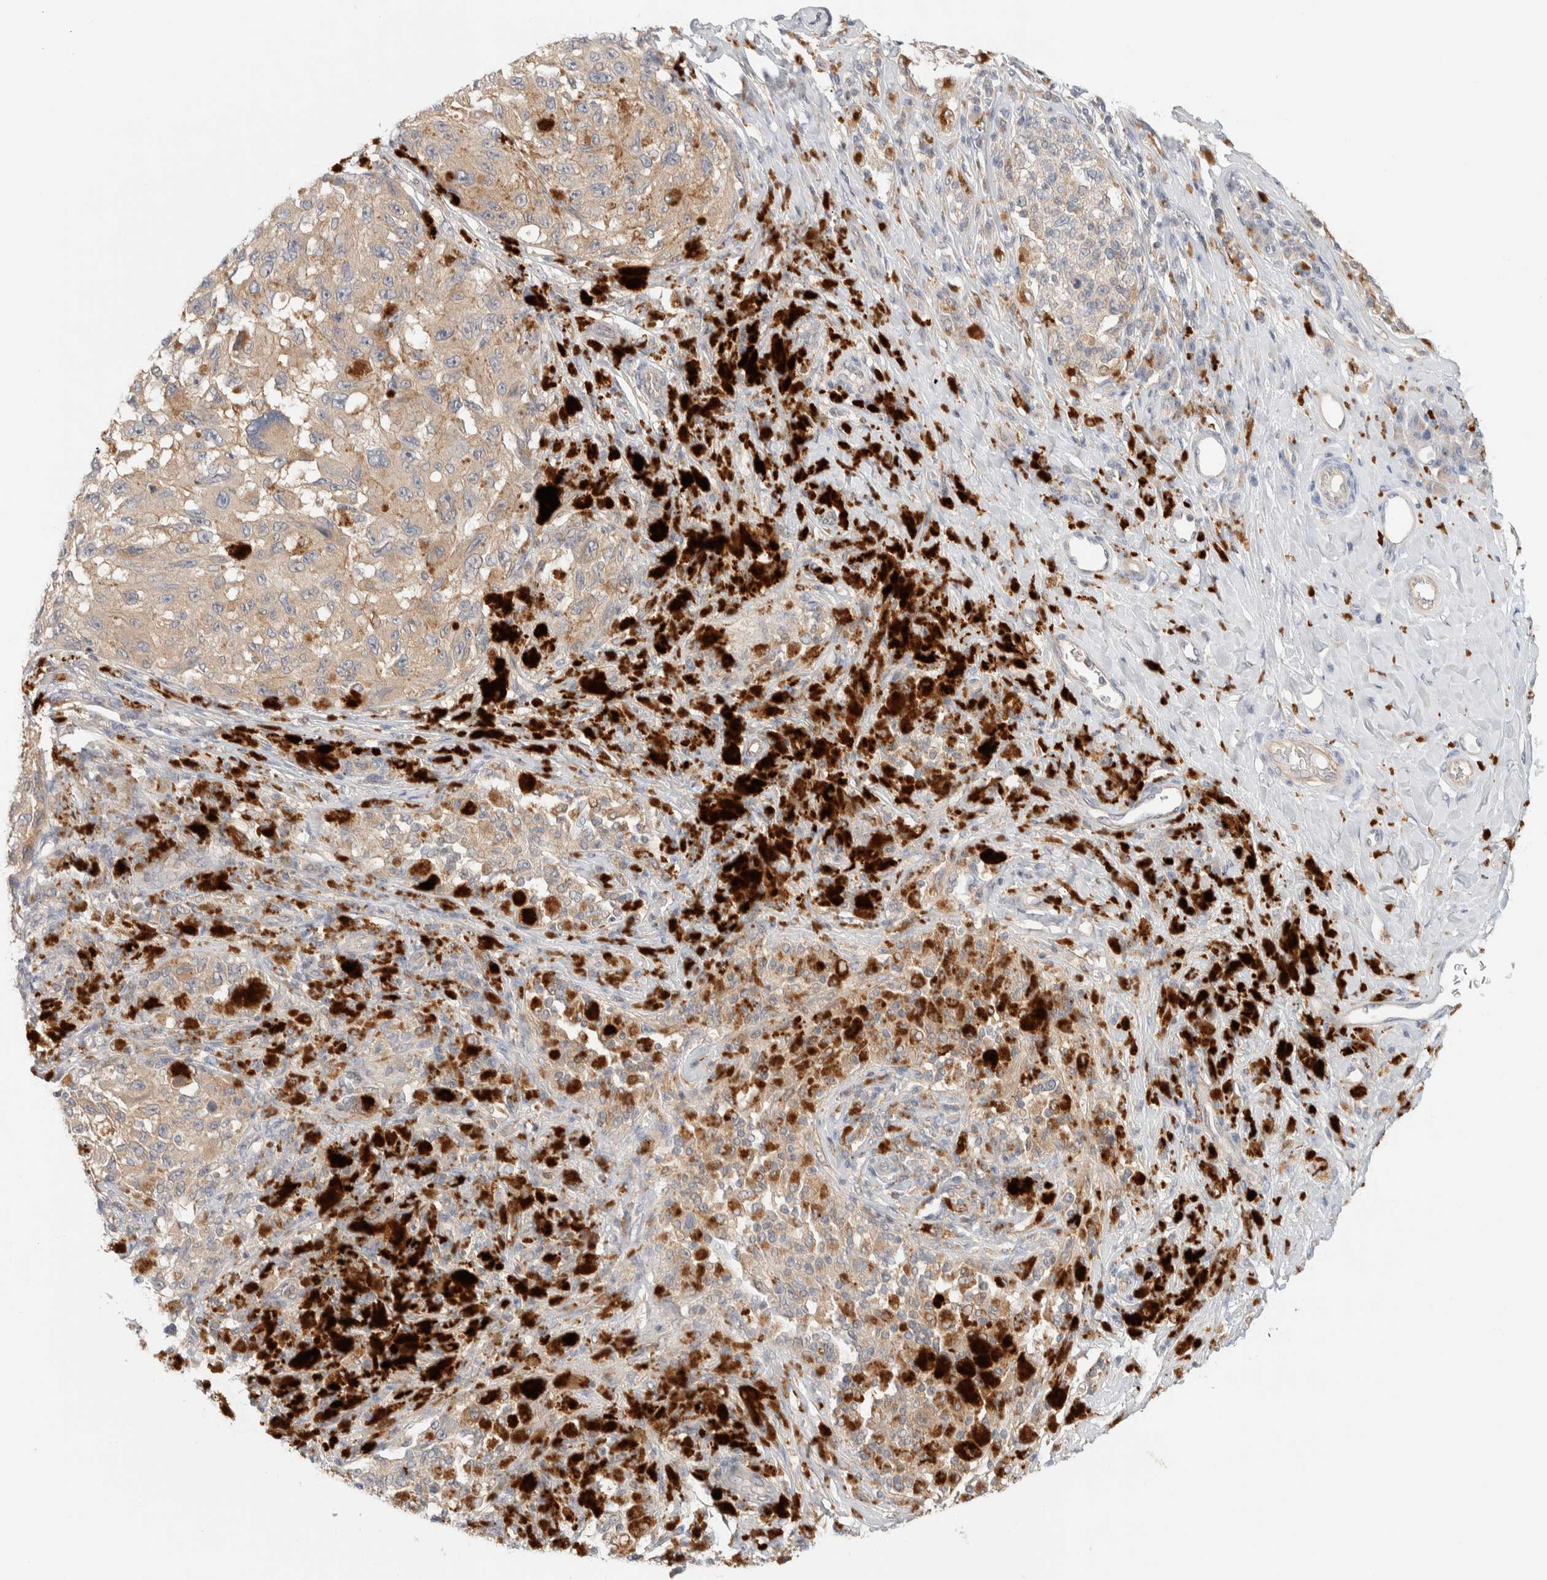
{"staining": {"intensity": "weak", "quantity": ">75%", "location": "cytoplasmic/membranous"}, "tissue": "melanoma", "cell_type": "Tumor cells", "image_type": "cancer", "snomed": [{"axis": "morphology", "description": "Malignant melanoma, NOS"}, {"axis": "topography", "description": "Skin"}], "caption": "DAB (3,3'-diaminobenzidine) immunohistochemical staining of melanoma exhibits weak cytoplasmic/membranous protein expression in about >75% of tumor cells.", "gene": "GCLM", "patient": {"sex": "female", "age": 73}}